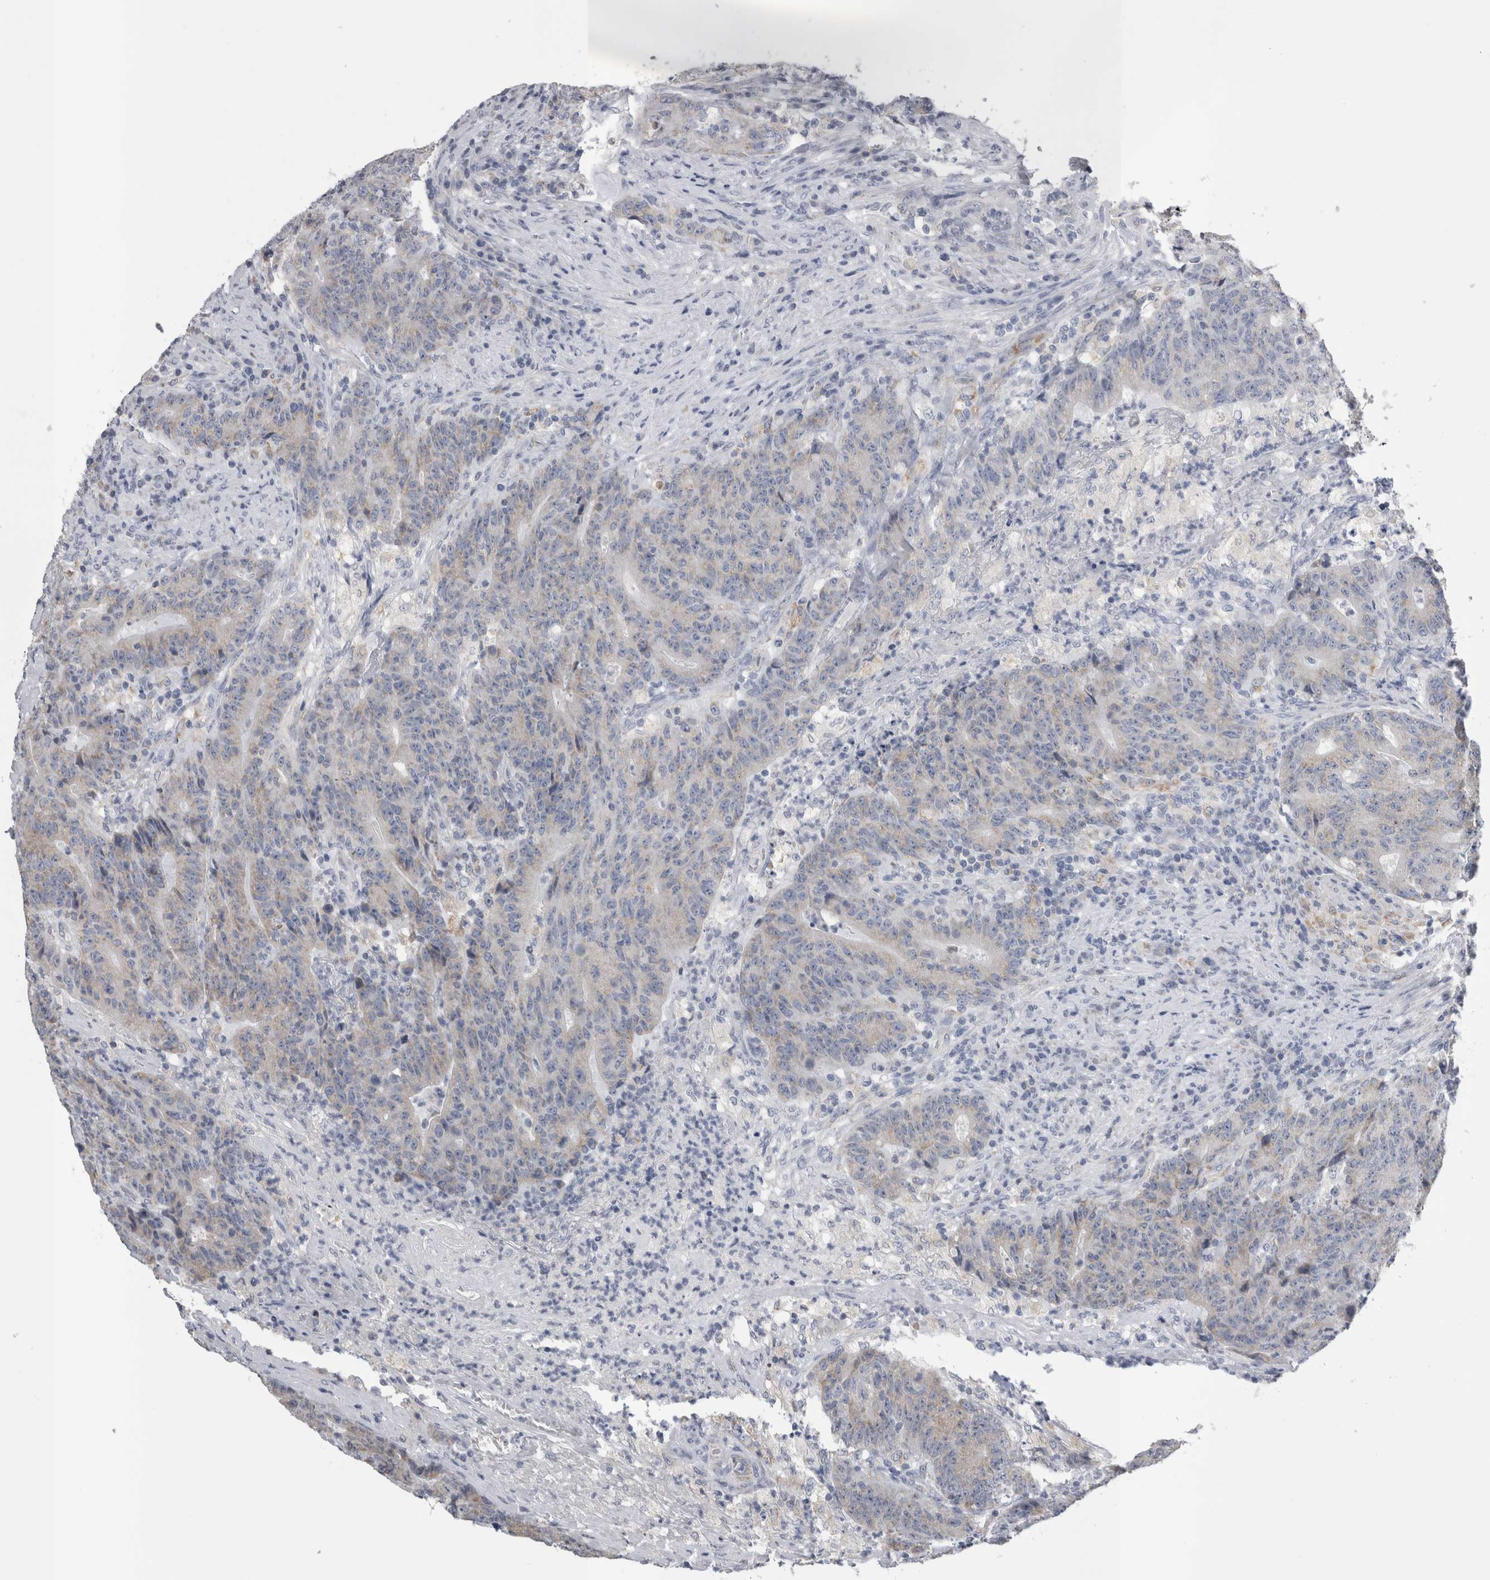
{"staining": {"intensity": "weak", "quantity": "<25%", "location": "cytoplasmic/membranous"}, "tissue": "colorectal cancer", "cell_type": "Tumor cells", "image_type": "cancer", "snomed": [{"axis": "morphology", "description": "Normal tissue, NOS"}, {"axis": "morphology", "description": "Adenocarcinoma, NOS"}, {"axis": "topography", "description": "Colon"}], "caption": "A micrograph of human colorectal cancer (adenocarcinoma) is negative for staining in tumor cells.", "gene": "DHRS4", "patient": {"sex": "female", "age": 75}}